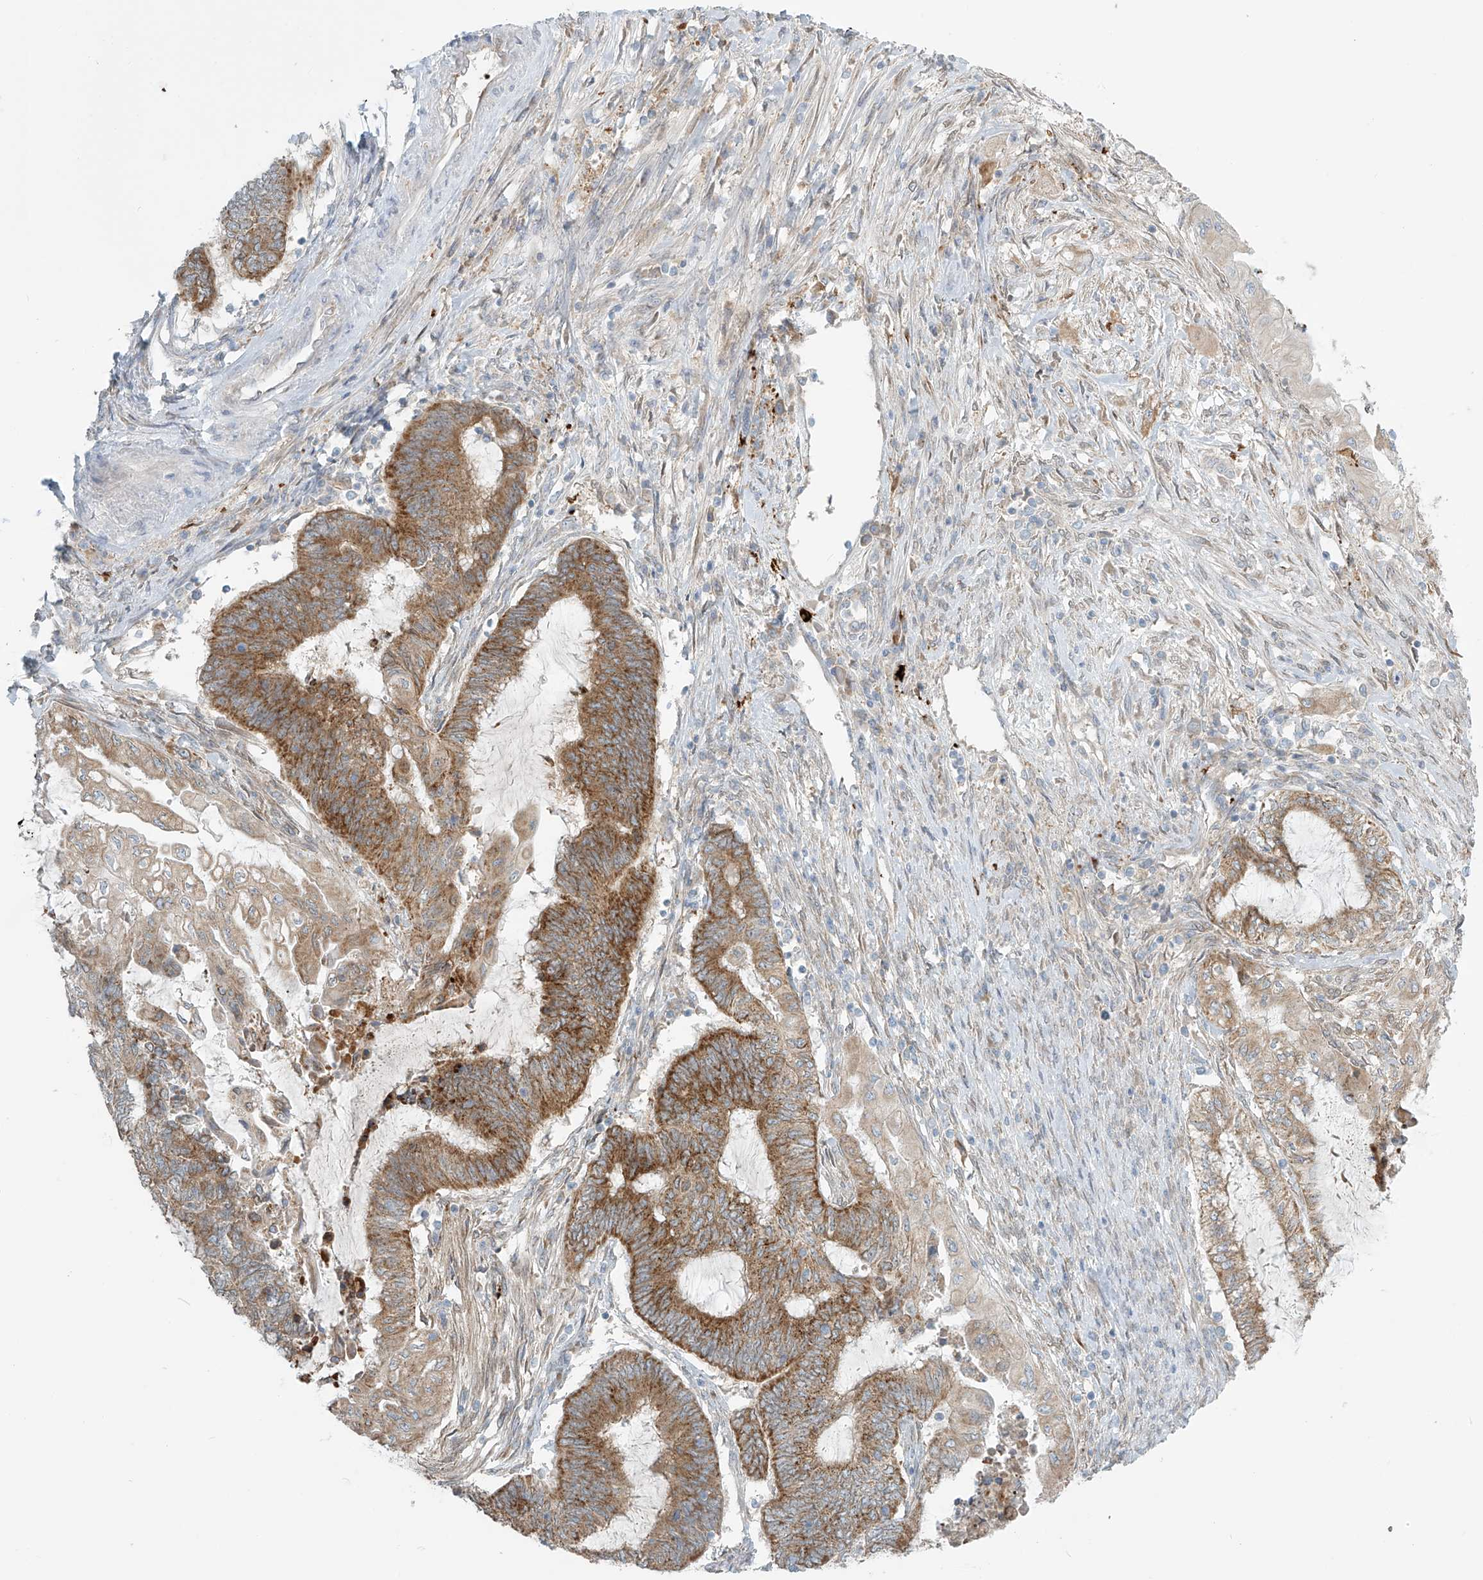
{"staining": {"intensity": "moderate", "quantity": ">75%", "location": "cytoplasmic/membranous"}, "tissue": "endometrial cancer", "cell_type": "Tumor cells", "image_type": "cancer", "snomed": [{"axis": "morphology", "description": "Adenocarcinoma, NOS"}, {"axis": "topography", "description": "Uterus"}, {"axis": "topography", "description": "Endometrium"}], "caption": "A photomicrograph of endometrial adenocarcinoma stained for a protein shows moderate cytoplasmic/membranous brown staining in tumor cells.", "gene": "LZTS3", "patient": {"sex": "female", "age": 70}}